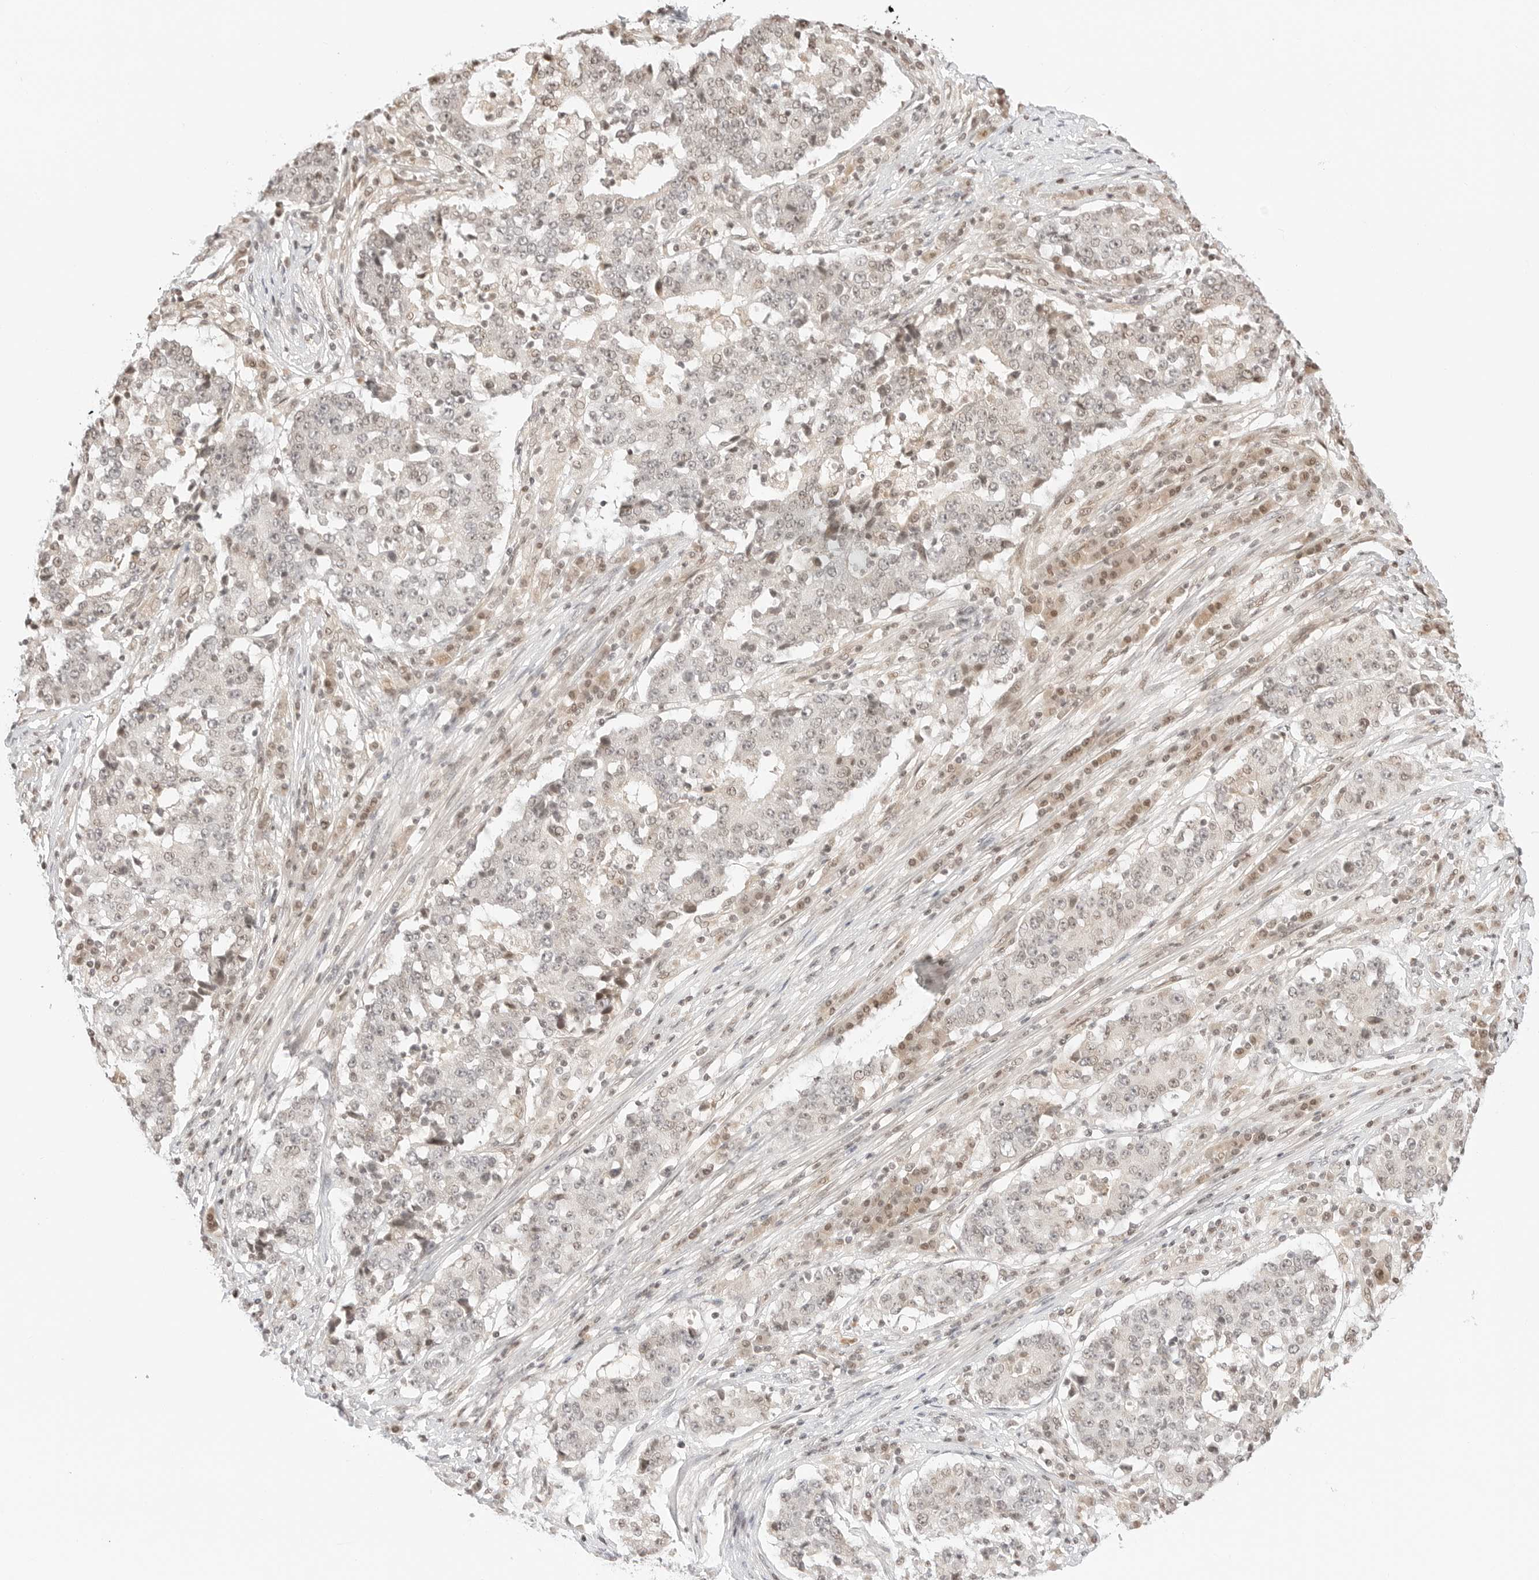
{"staining": {"intensity": "weak", "quantity": "<25%", "location": "nuclear"}, "tissue": "stomach cancer", "cell_type": "Tumor cells", "image_type": "cancer", "snomed": [{"axis": "morphology", "description": "Adenocarcinoma, NOS"}, {"axis": "topography", "description": "Stomach"}], "caption": "Human stomach cancer stained for a protein using immunohistochemistry (IHC) reveals no expression in tumor cells.", "gene": "RPS6KL1", "patient": {"sex": "male", "age": 59}}